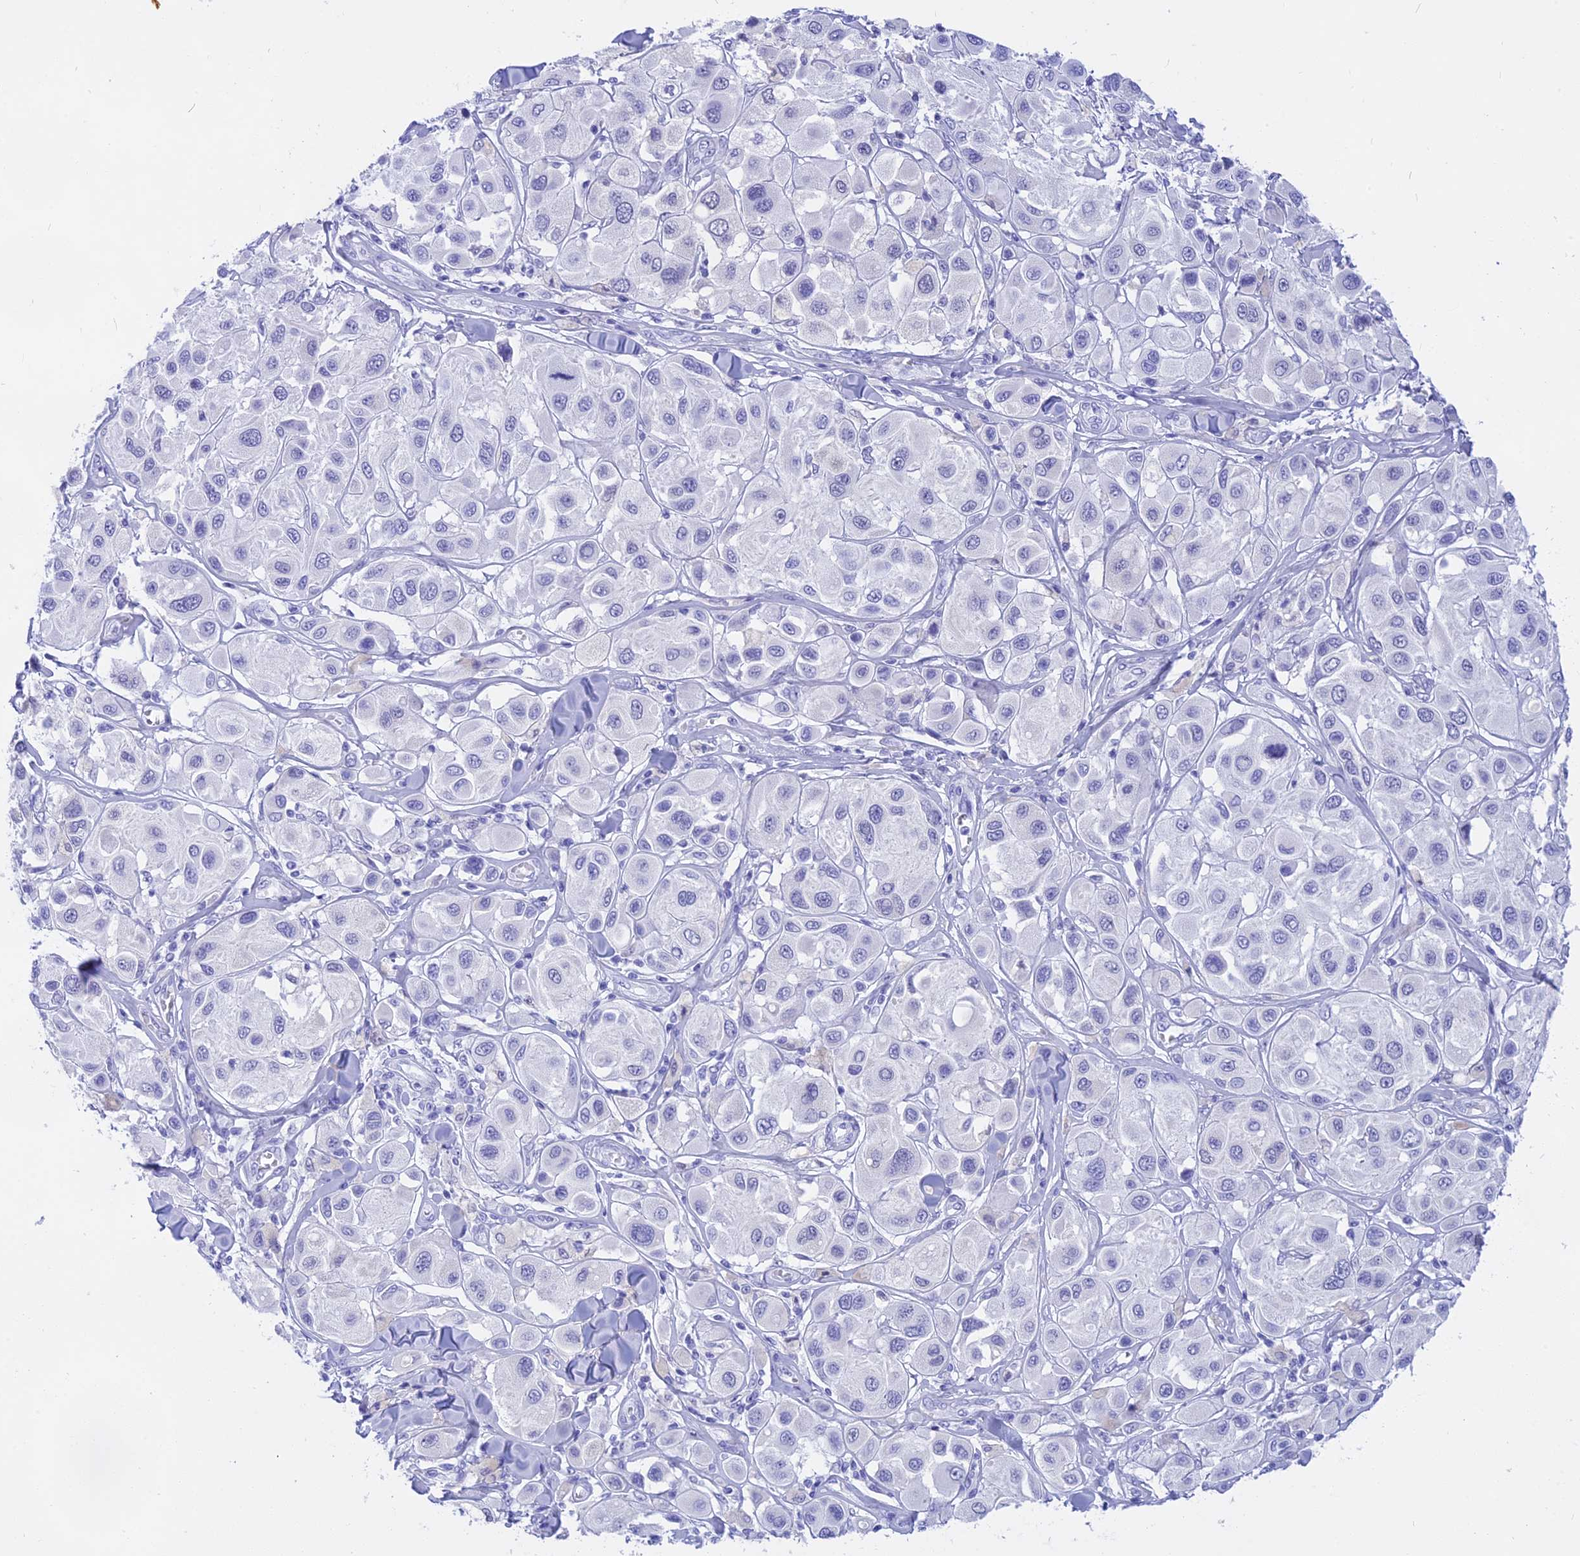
{"staining": {"intensity": "negative", "quantity": "none", "location": "none"}, "tissue": "melanoma", "cell_type": "Tumor cells", "image_type": "cancer", "snomed": [{"axis": "morphology", "description": "Malignant melanoma, Metastatic site"}, {"axis": "topography", "description": "Skin"}], "caption": "High power microscopy micrograph of an IHC image of melanoma, revealing no significant staining in tumor cells.", "gene": "ISCA1", "patient": {"sex": "male", "age": 41}}